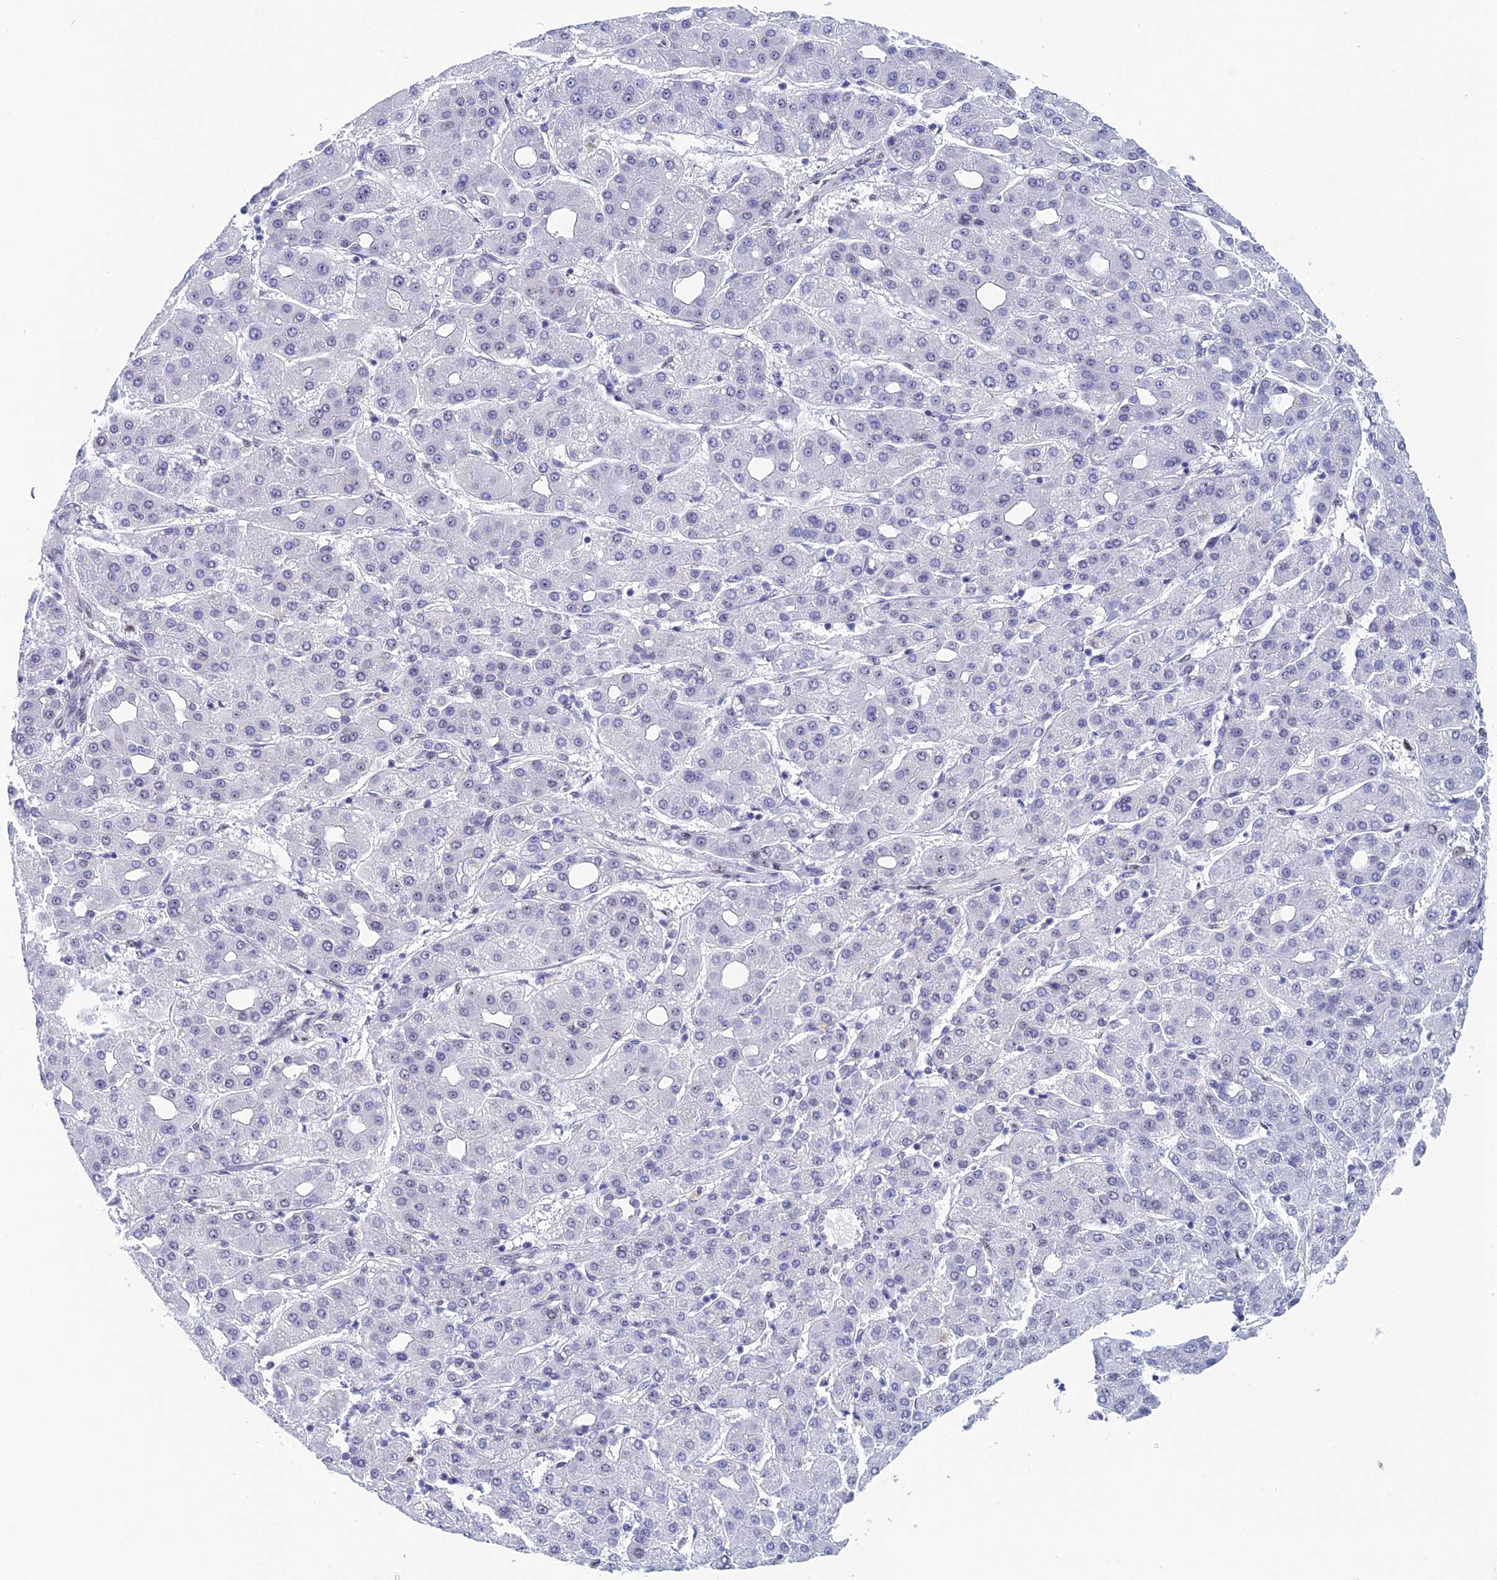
{"staining": {"intensity": "negative", "quantity": "none", "location": "none"}, "tissue": "liver cancer", "cell_type": "Tumor cells", "image_type": "cancer", "snomed": [{"axis": "morphology", "description": "Carcinoma, Hepatocellular, NOS"}, {"axis": "topography", "description": "Liver"}], "caption": "Immunohistochemistry (IHC) of human liver cancer reveals no positivity in tumor cells. Brightfield microscopy of IHC stained with DAB (brown) and hematoxylin (blue), captured at high magnification.", "gene": "CCDC86", "patient": {"sex": "male", "age": 65}}